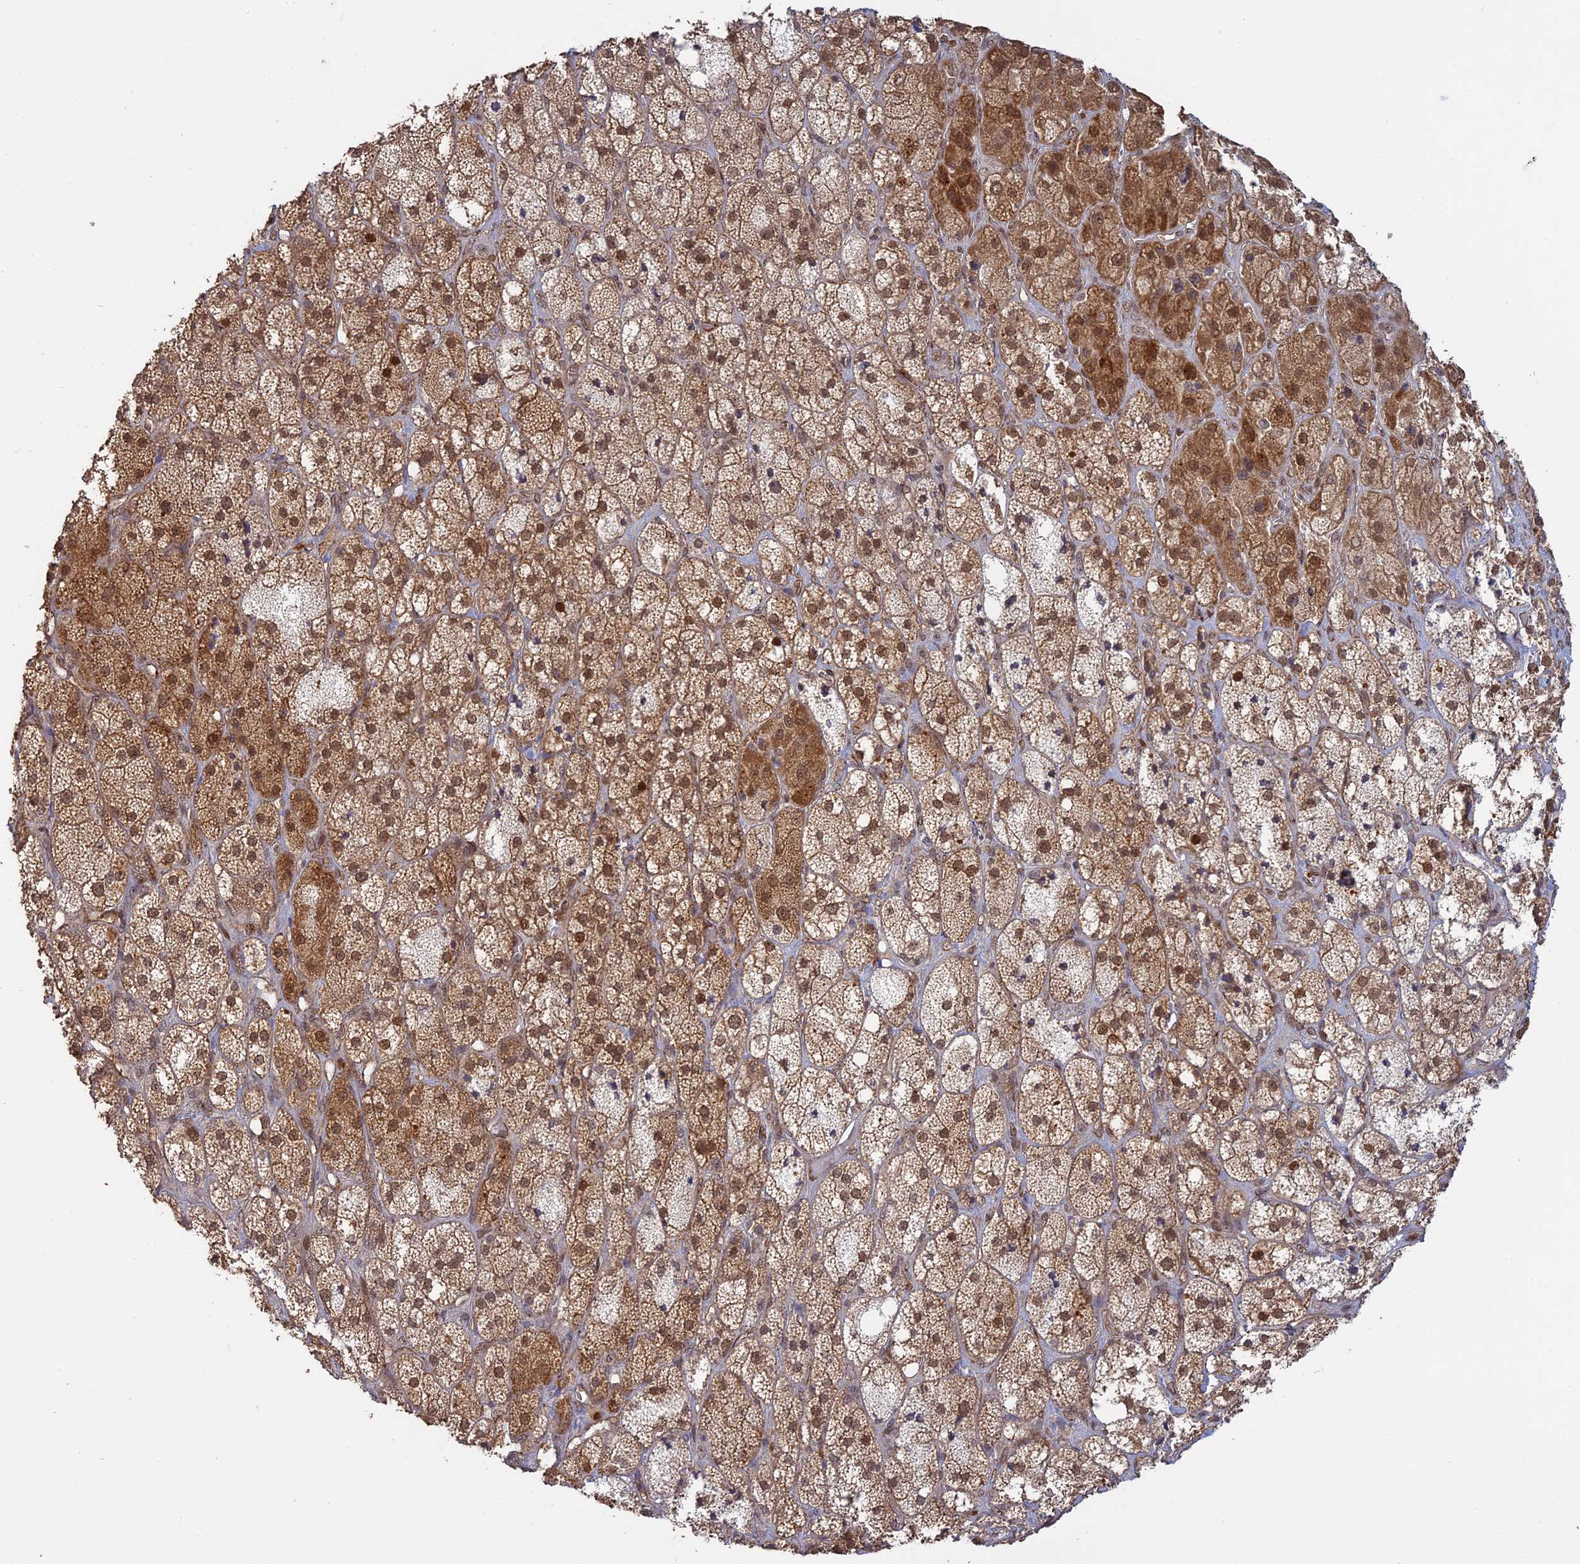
{"staining": {"intensity": "moderate", "quantity": ">75%", "location": "cytoplasmic/membranous,nuclear"}, "tissue": "adrenal gland", "cell_type": "Glandular cells", "image_type": "normal", "snomed": [{"axis": "morphology", "description": "Normal tissue, NOS"}, {"axis": "topography", "description": "Adrenal gland"}], "caption": "Glandular cells exhibit moderate cytoplasmic/membranous,nuclear expression in about >75% of cells in unremarkable adrenal gland.", "gene": "PKIG", "patient": {"sex": "male", "age": 61}}